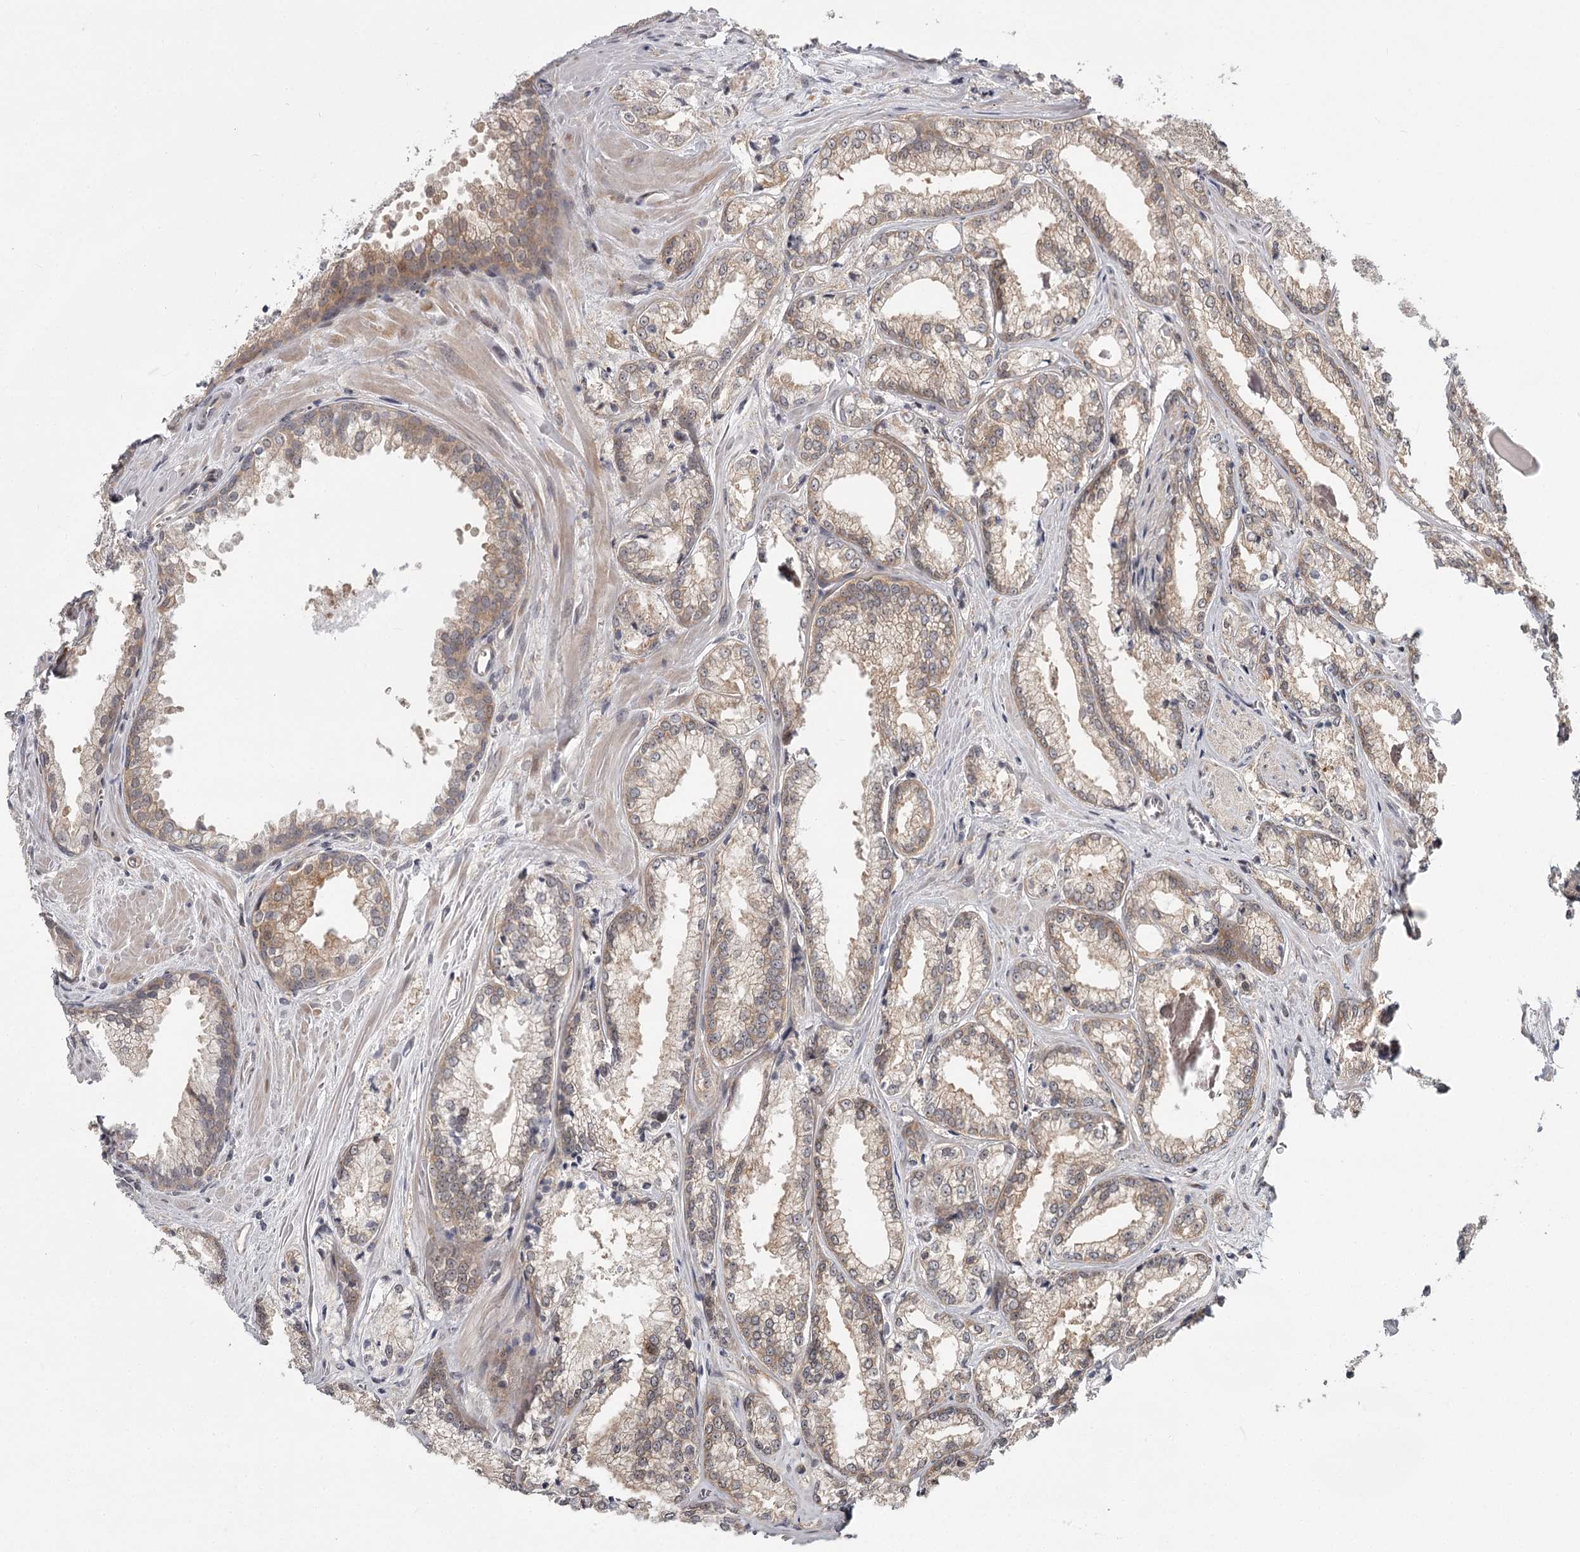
{"staining": {"intensity": "weak", "quantity": "25%-75%", "location": "cytoplasmic/membranous"}, "tissue": "prostate cancer", "cell_type": "Tumor cells", "image_type": "cancer", "snomed": [{"axis": "morphology", "description": "Adenocarcinoma, Low grade"}, {"axis": "topography", "description": "Prostate"}], "caption": "Prostate cancer (low-grade adenocarcinoma) stained with immunohistochemistry (IHC) shows weak cytoplasmic/membranous positivity in approximately 25%-75% of tumor cells. The staining is performed using DAB (3,3'-diaminobenzidine) brown chromogen to label protein expression. The nuclei are counter-stained blue using hematoxylin.", "gene": "CCNG2", "patient": {"sex": "male", "age": 47}}